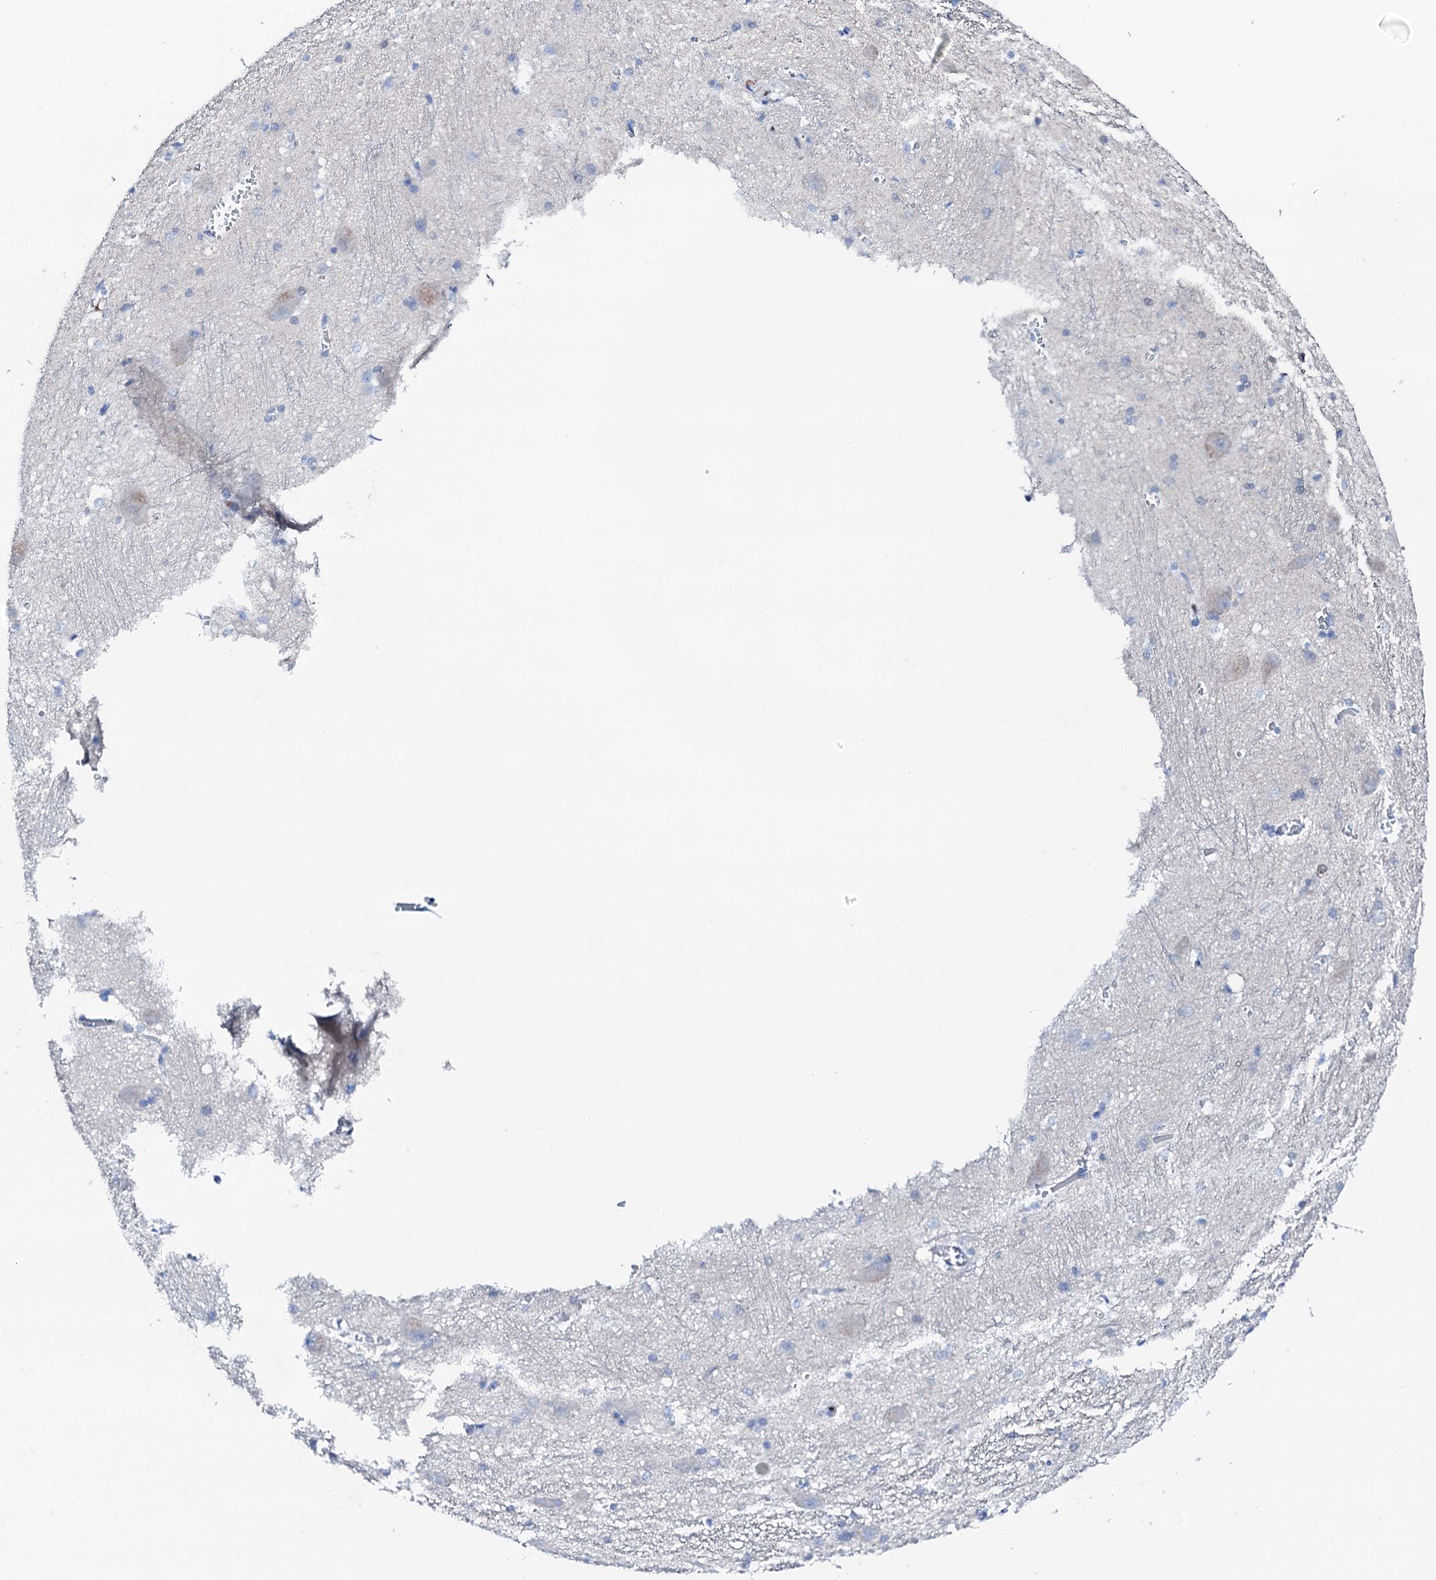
{"staining": {"intensity": "negative", "quantity": "none", "location": "none"}, "tissue": "caudate", "cell_type": "Glial cells", "image_type": "normal", "snomed": [{"axis": "morphology", "description": "Normal tissue, NOS"}, {"axis": "topography", "description": "Lateral ventricle wall"}], "caption": "A high-resolution histopathology image shows immunohistochemistry staining of normal caudate, which reveals no significant expression in glial cells.", "gene": "NRIP2", "patient": {"sex": "male", "age": 37}}